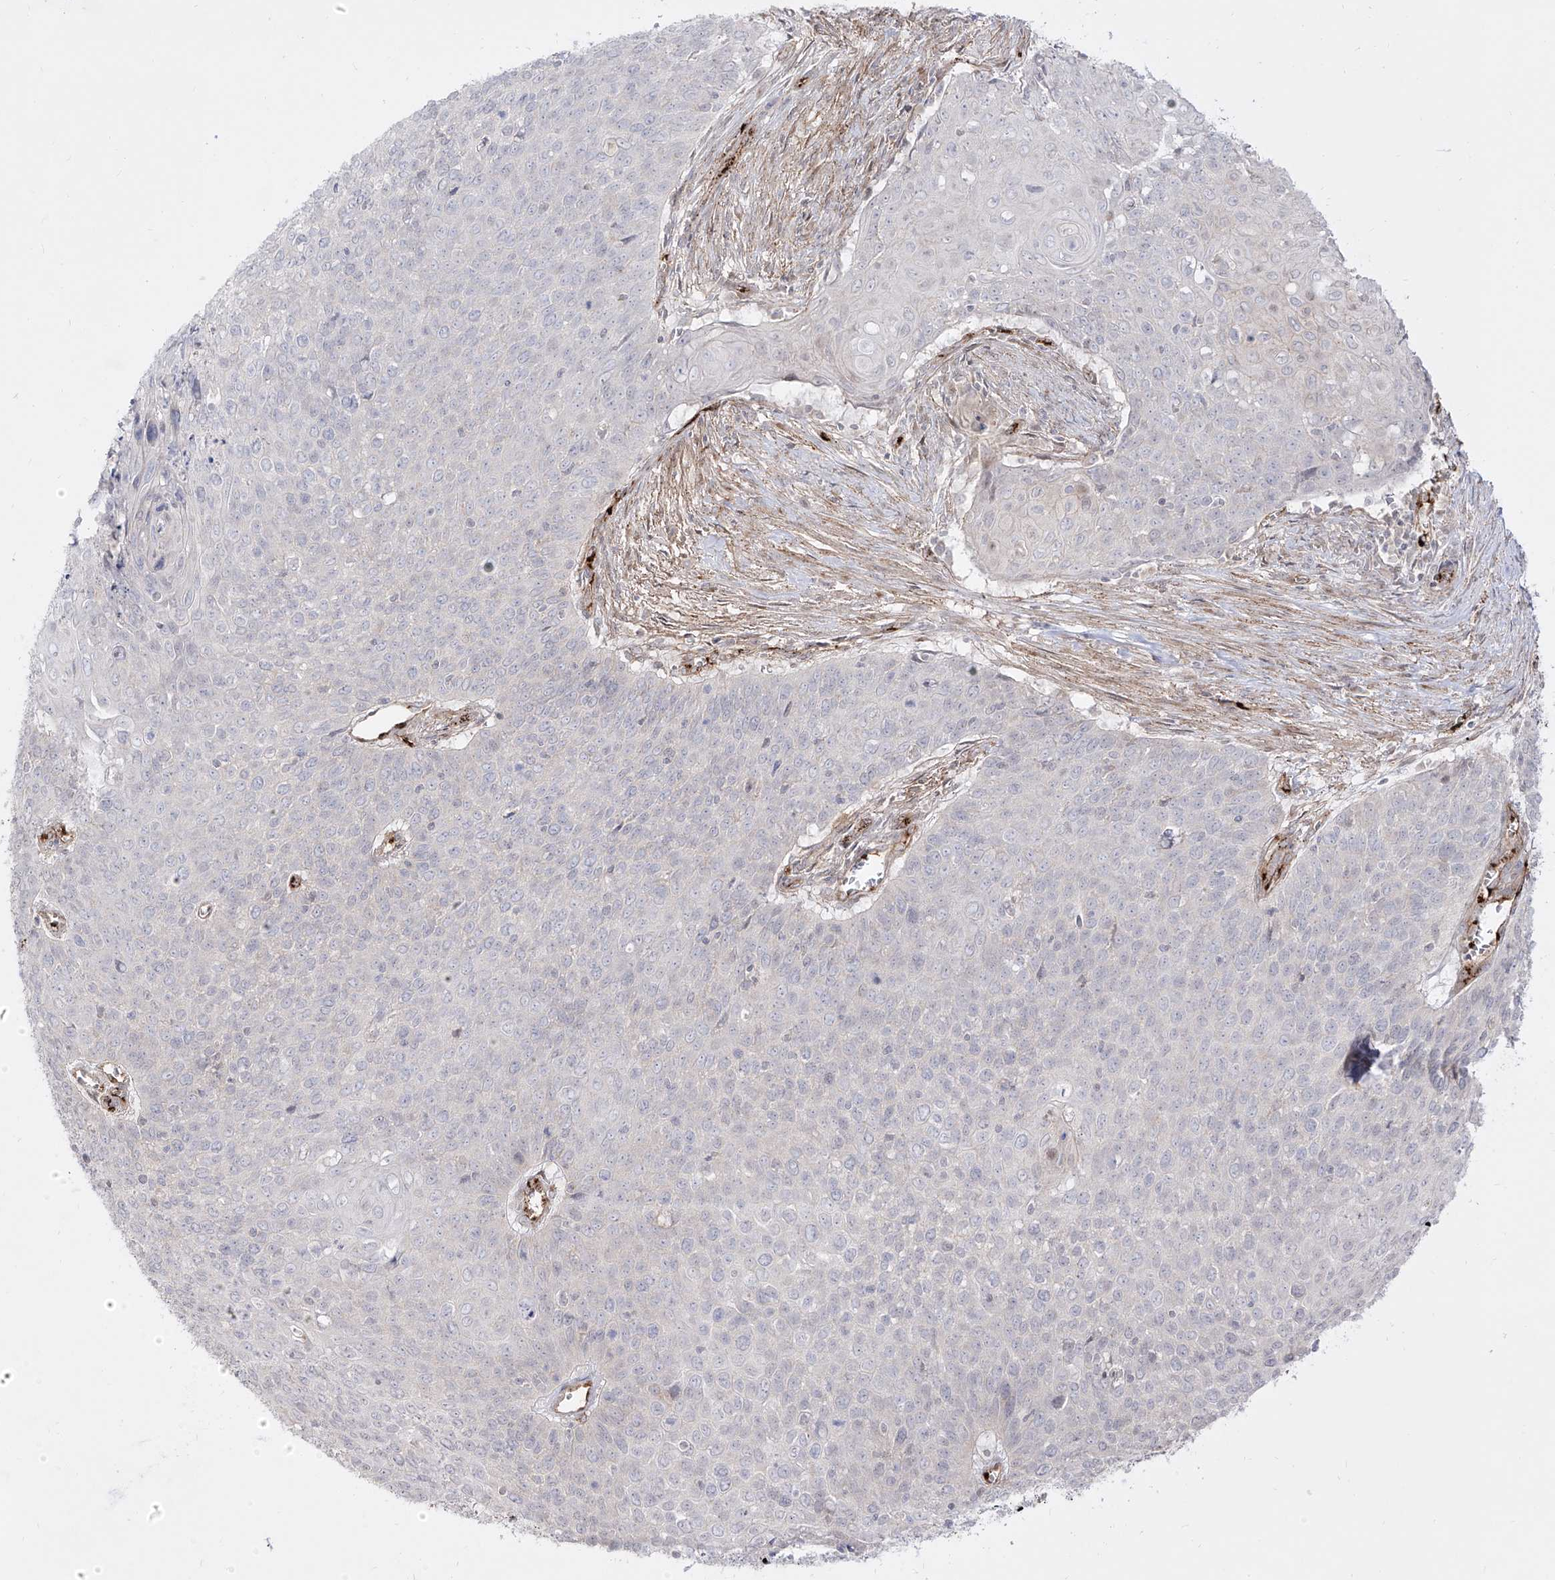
{"staining": {"intensity": "negative", "quantity": "none", "location": "none"}, "tissue": "cervical cancer", "cell_type": "Tumor cells", "image_type": "cancer", "snomed": [{"axis": "morphology", "description": "Squamous cell carcinoma, NOS"}, {"axis": "topography", "description": "Cervix"}], "caption": "Protein analysis of squamous cell carcinoma (cervical) reveals no significant positivity in tumor cells.", "gene": "ZGRF1", "patient": {"sex": "female", "age": 39}}